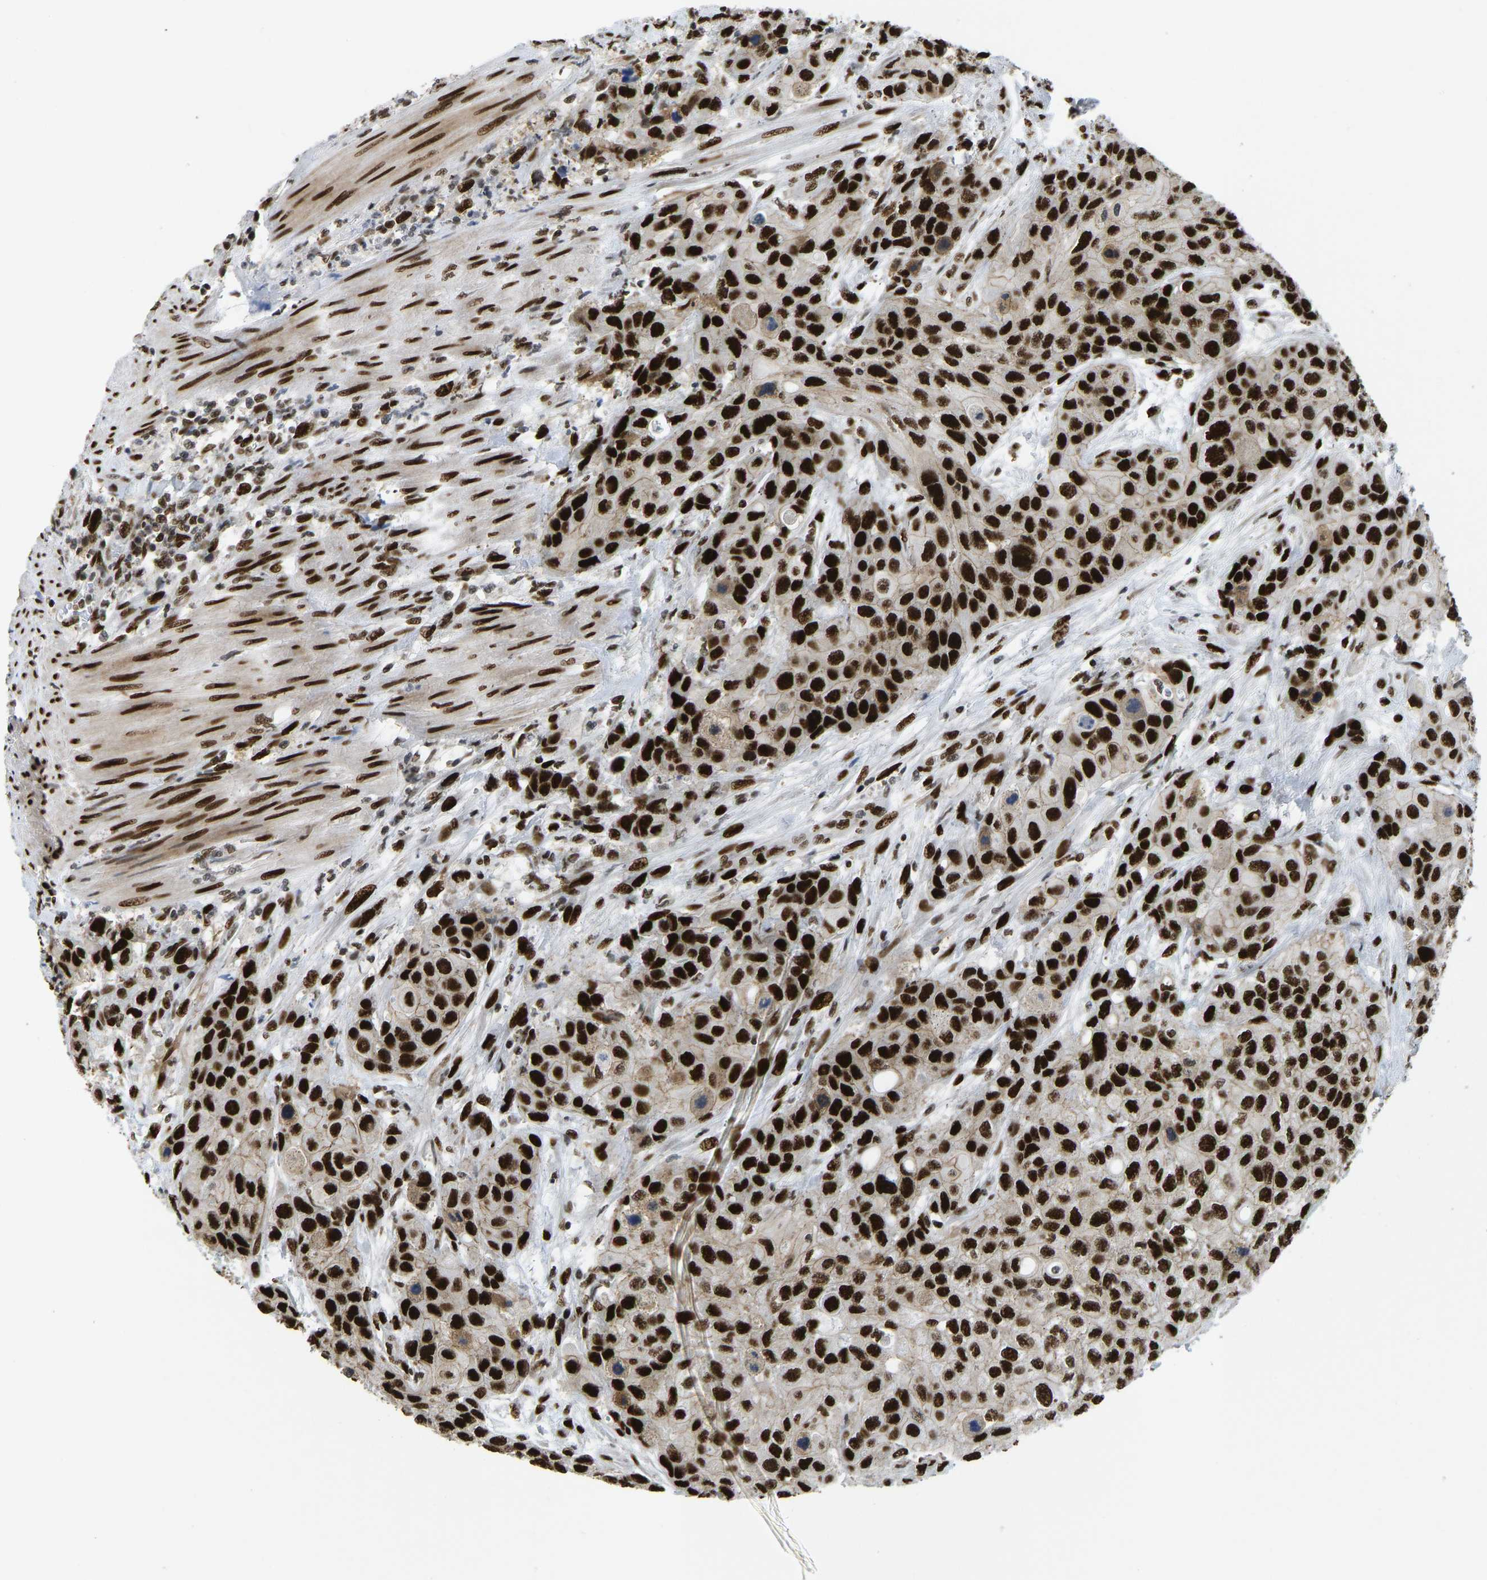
{"staining": {"intensity": "strong", "quantity": ">75%", "location": "nuclear"}, "tissue": "urothelial cancer", "cell_type": "Tumor cells", "image_type": "cancer", "snomed": [{"axis": "morphology", "description": "Urothelial carcinoma, High grade"}, {"axis": "topography", "description": "Urinary bladder"}], "caption": "Protein staining by immunohistochemistry (IHC) exhibits strong nuclear staining in approximately >75% of tumor cells in urothelial cancer.", "gene": "FOXK1", "patient": {"sex": "female", "age": 56}}